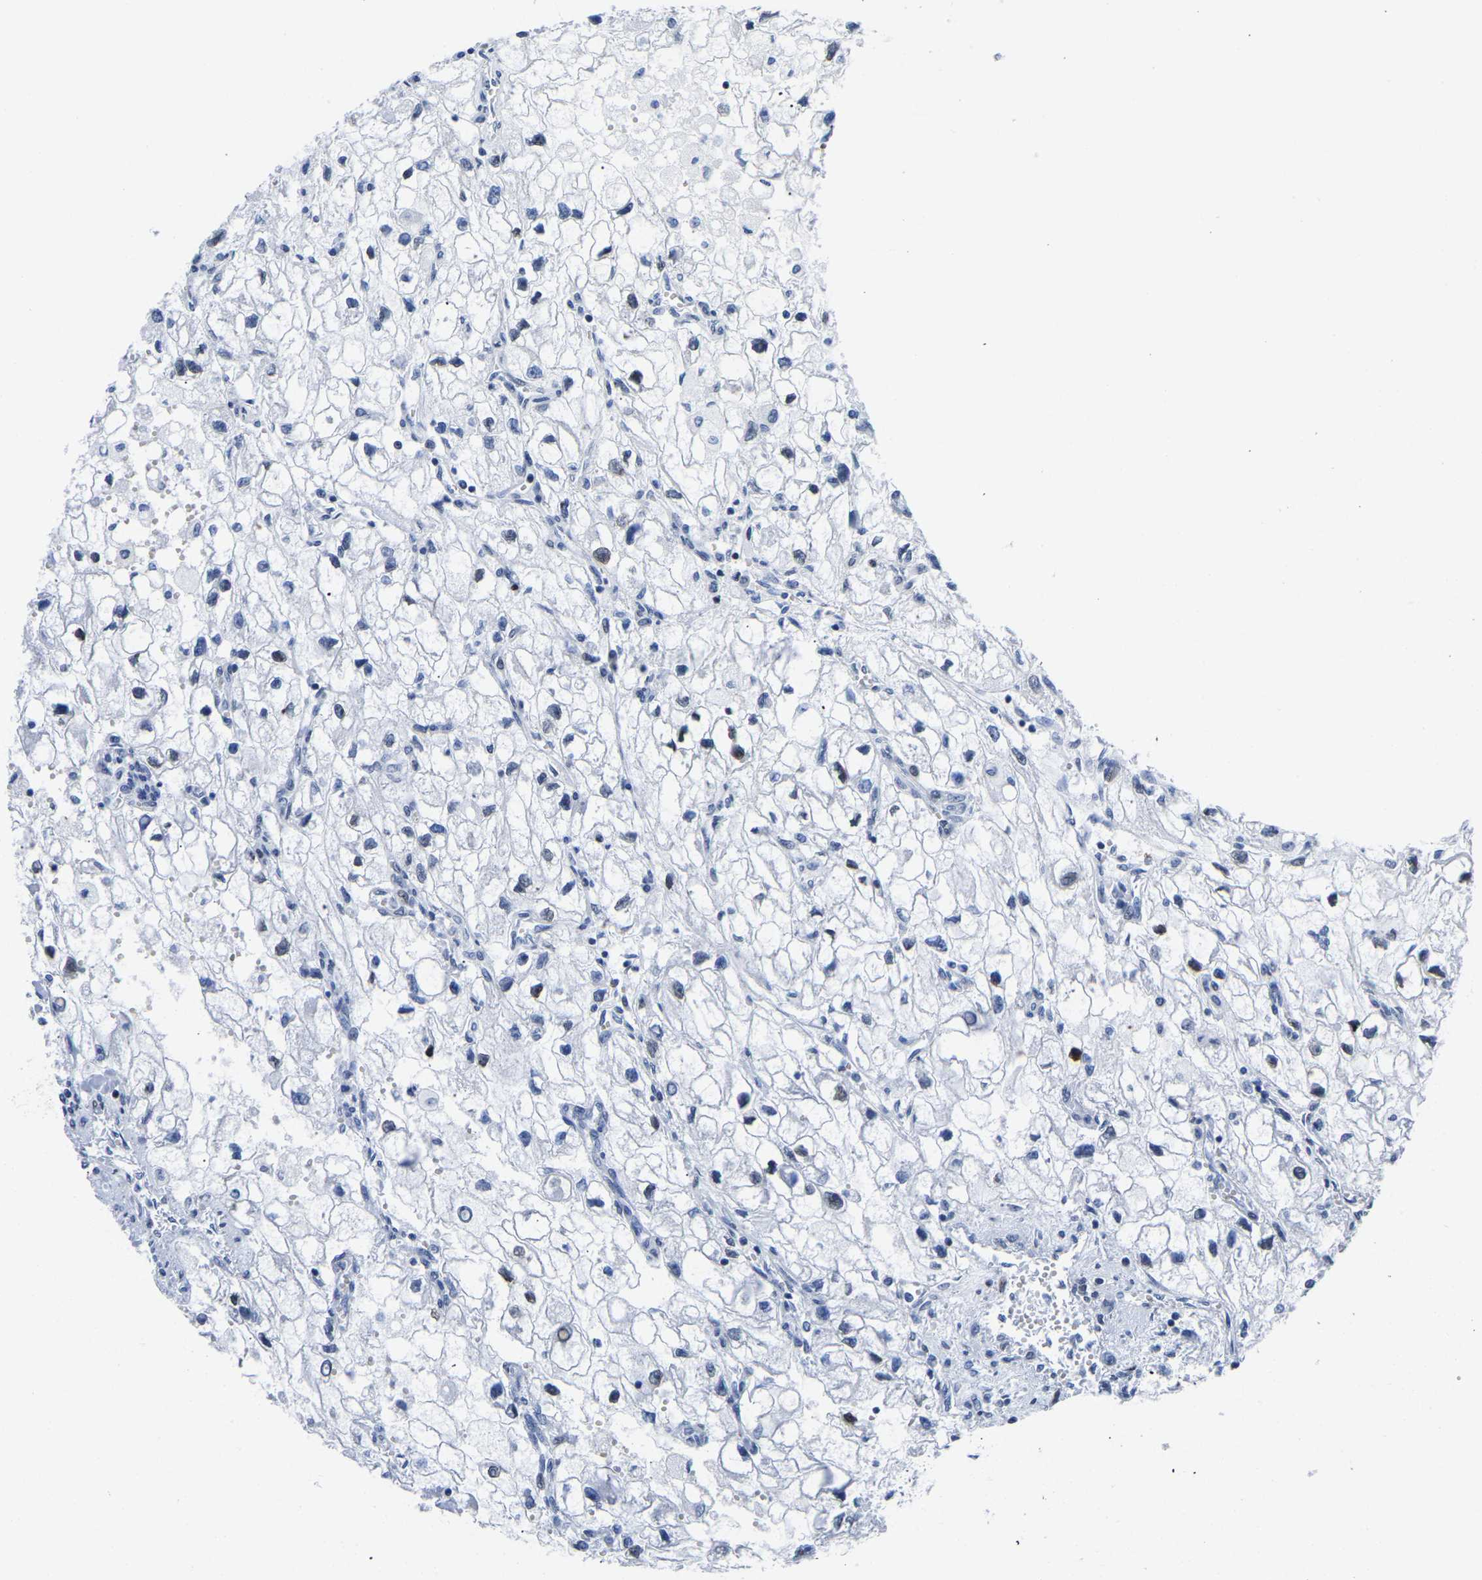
{"staining": {"intensity": "negative", "quantity": "none", "location": "none"}, "tissue": "renal cancer", "cell_type": "Tumor cells", "image_type": "cancer", "snomed": [{"axis": "morphology", "description": "Adenocarcinoma, NOS"}, {"axis": "topography", "description": "Kidney"}], "caption": "Renal cancer (adenocarcinoma) stained for a protein using immunohistochemistry (IHC) reveals no staining tumor cells.", "gene": "UPK3A", "patient": {"sex": "female", "age": 70}}